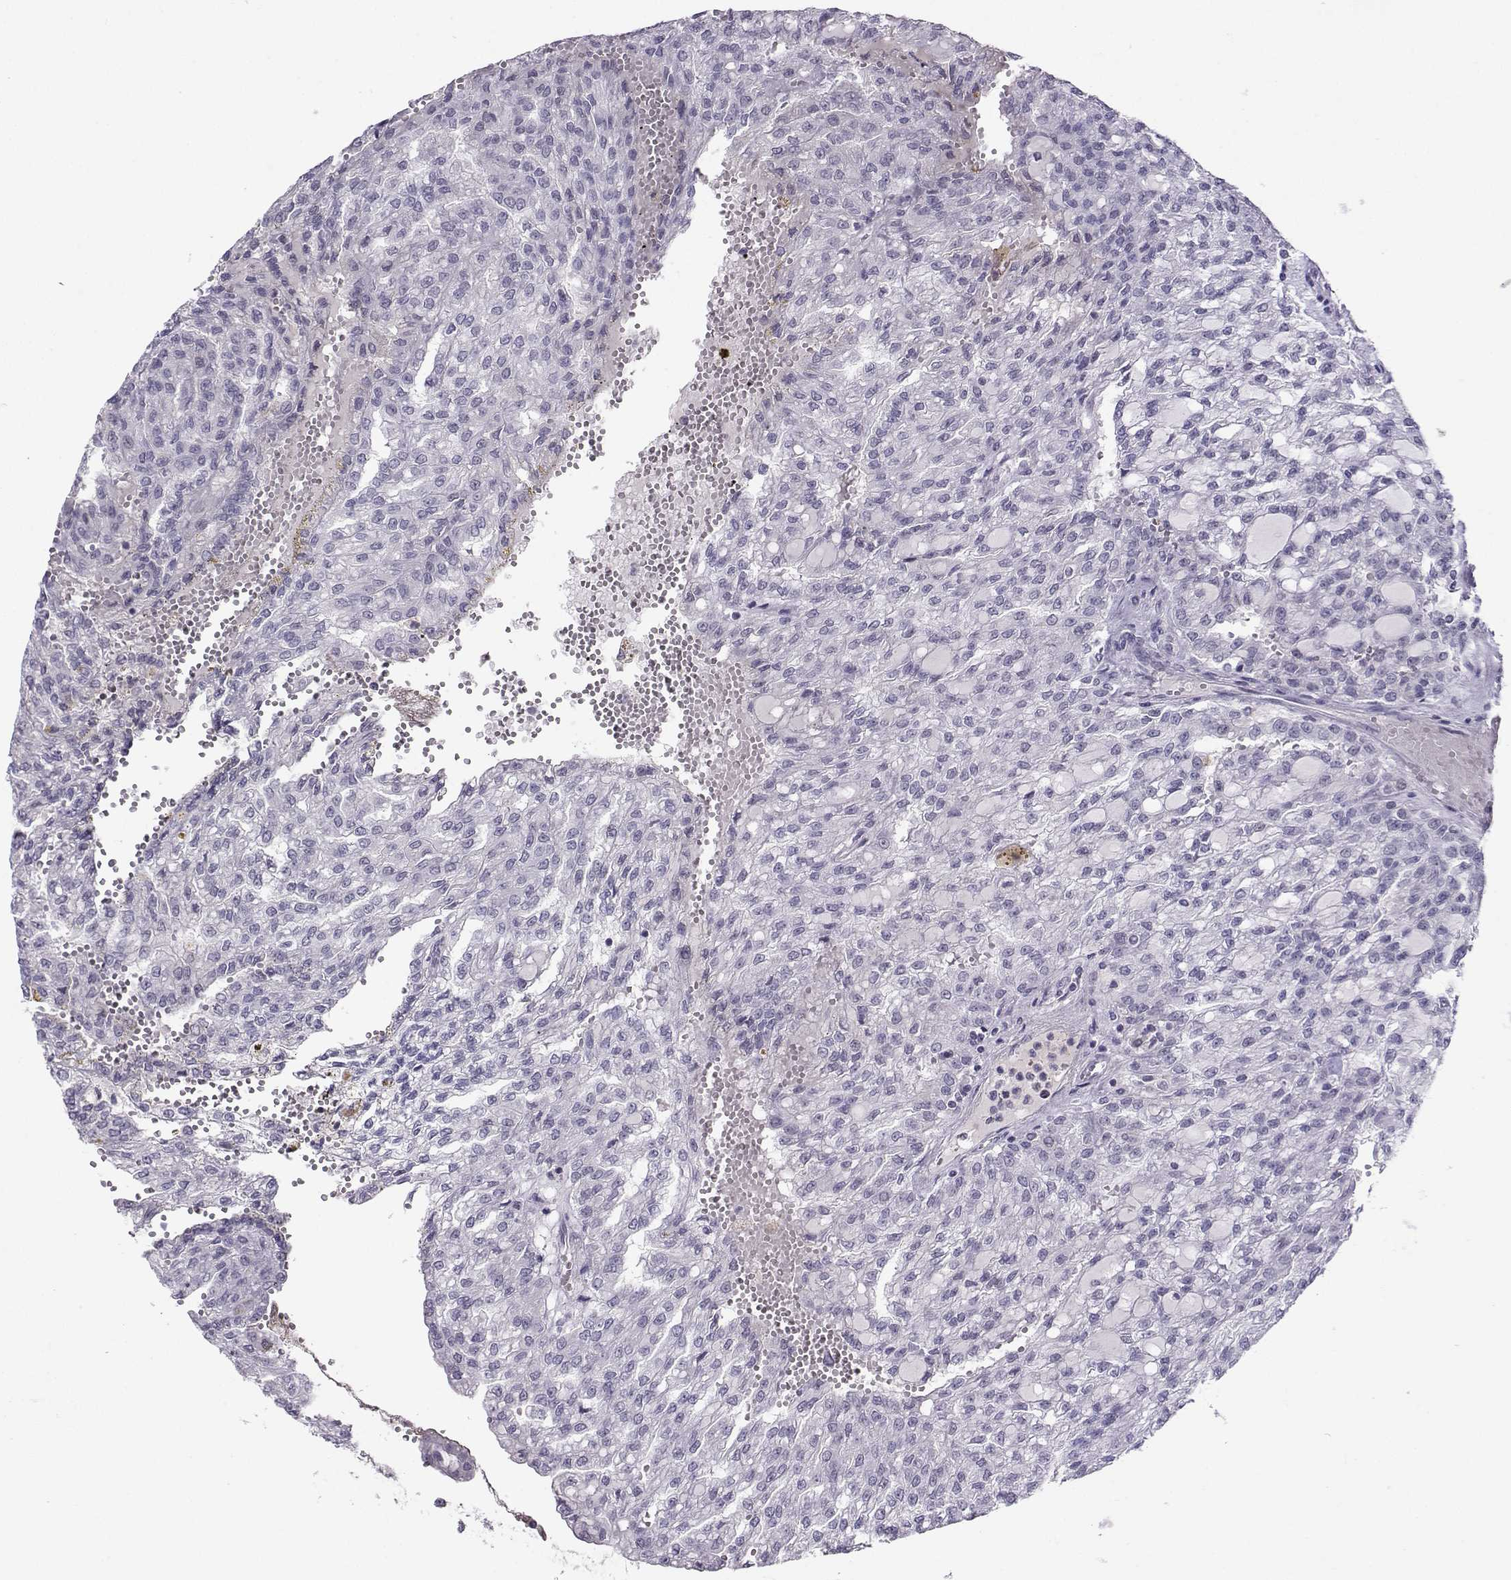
{"staining": {"intensity": "negative", "quantity": "none", "location": "none"}, "tissue": "renal cancer", "cell_type": "Tumor cells", "image_type": "cancer", "snomed": [{"axis": "morphology", "description": "Adenocarcinoma, NOS"}, {"axis": "topography", "description": "Kidney"}], "caption": "Renal cancer stained for a protein using immunohistochemistry (IHC) displays no expression tumor cells.", "gene": "LHX1", "patient": {"sex": "male", "age": 63}}